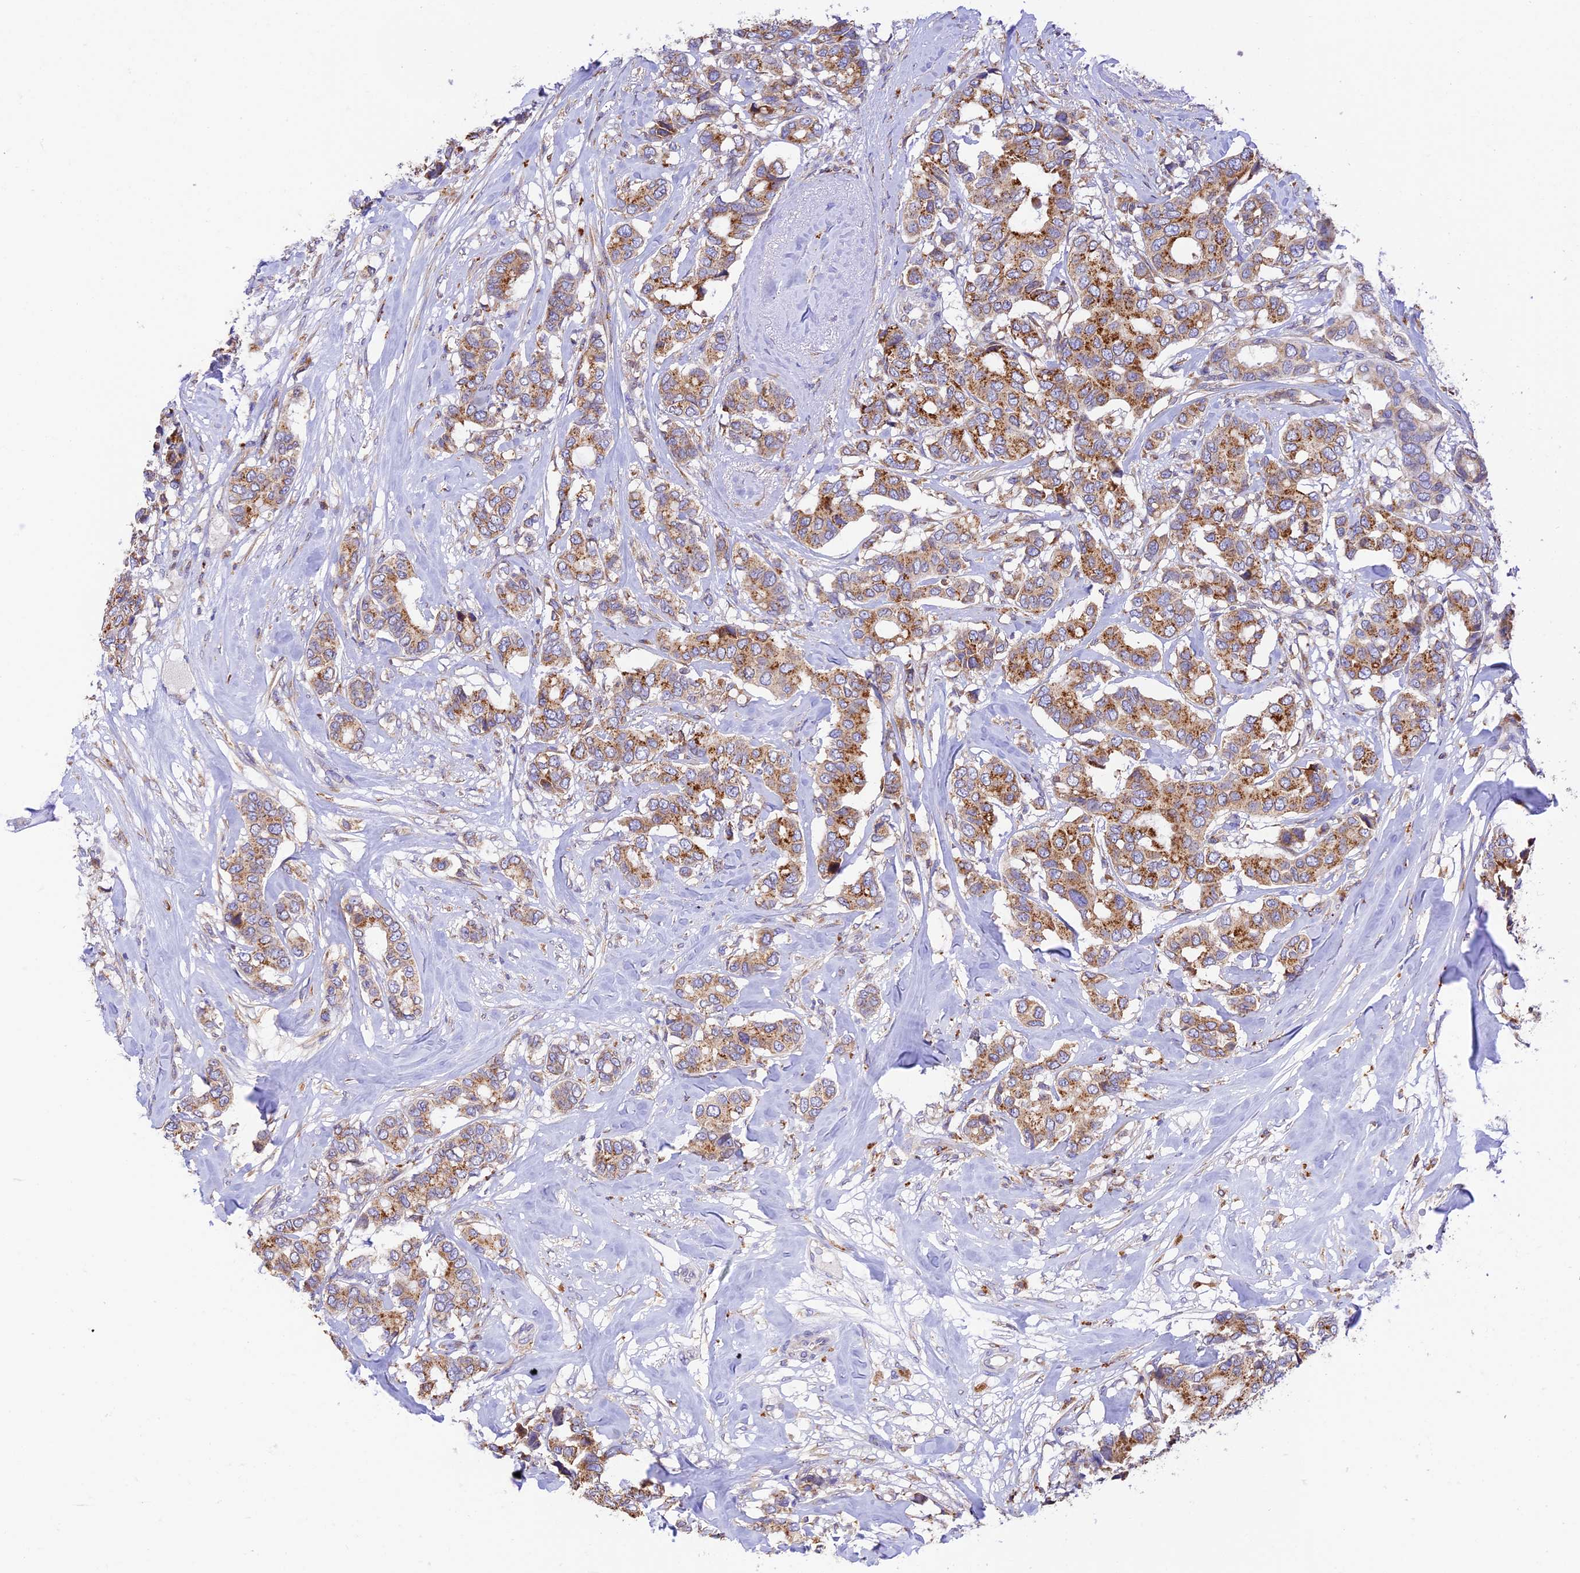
{"staining": {"intensity": "moderate", "quantity": ">75%", "location": "cytoplasmic/membranous"}, "tissue": "breast cancer", "cell_type": "Tumor cells", "image_type": "cancer", "snomed": [{"axis": "morphology", "description": "Duct carcinoma"}, {"axis": "topography", "description": "Breast"}], "caption": "An IHC photomicrograph of tumor tissue is shown. Protein staining in brown labels moderate cytoplasmic/membranous positivity in infiltrating ductal carcinoma (breast) within tumor cells. (DAB IHC with brightfield microscopy, high magnification).", "gene": "VKORC1", "patient": {"sex": "female", "age": 87}}